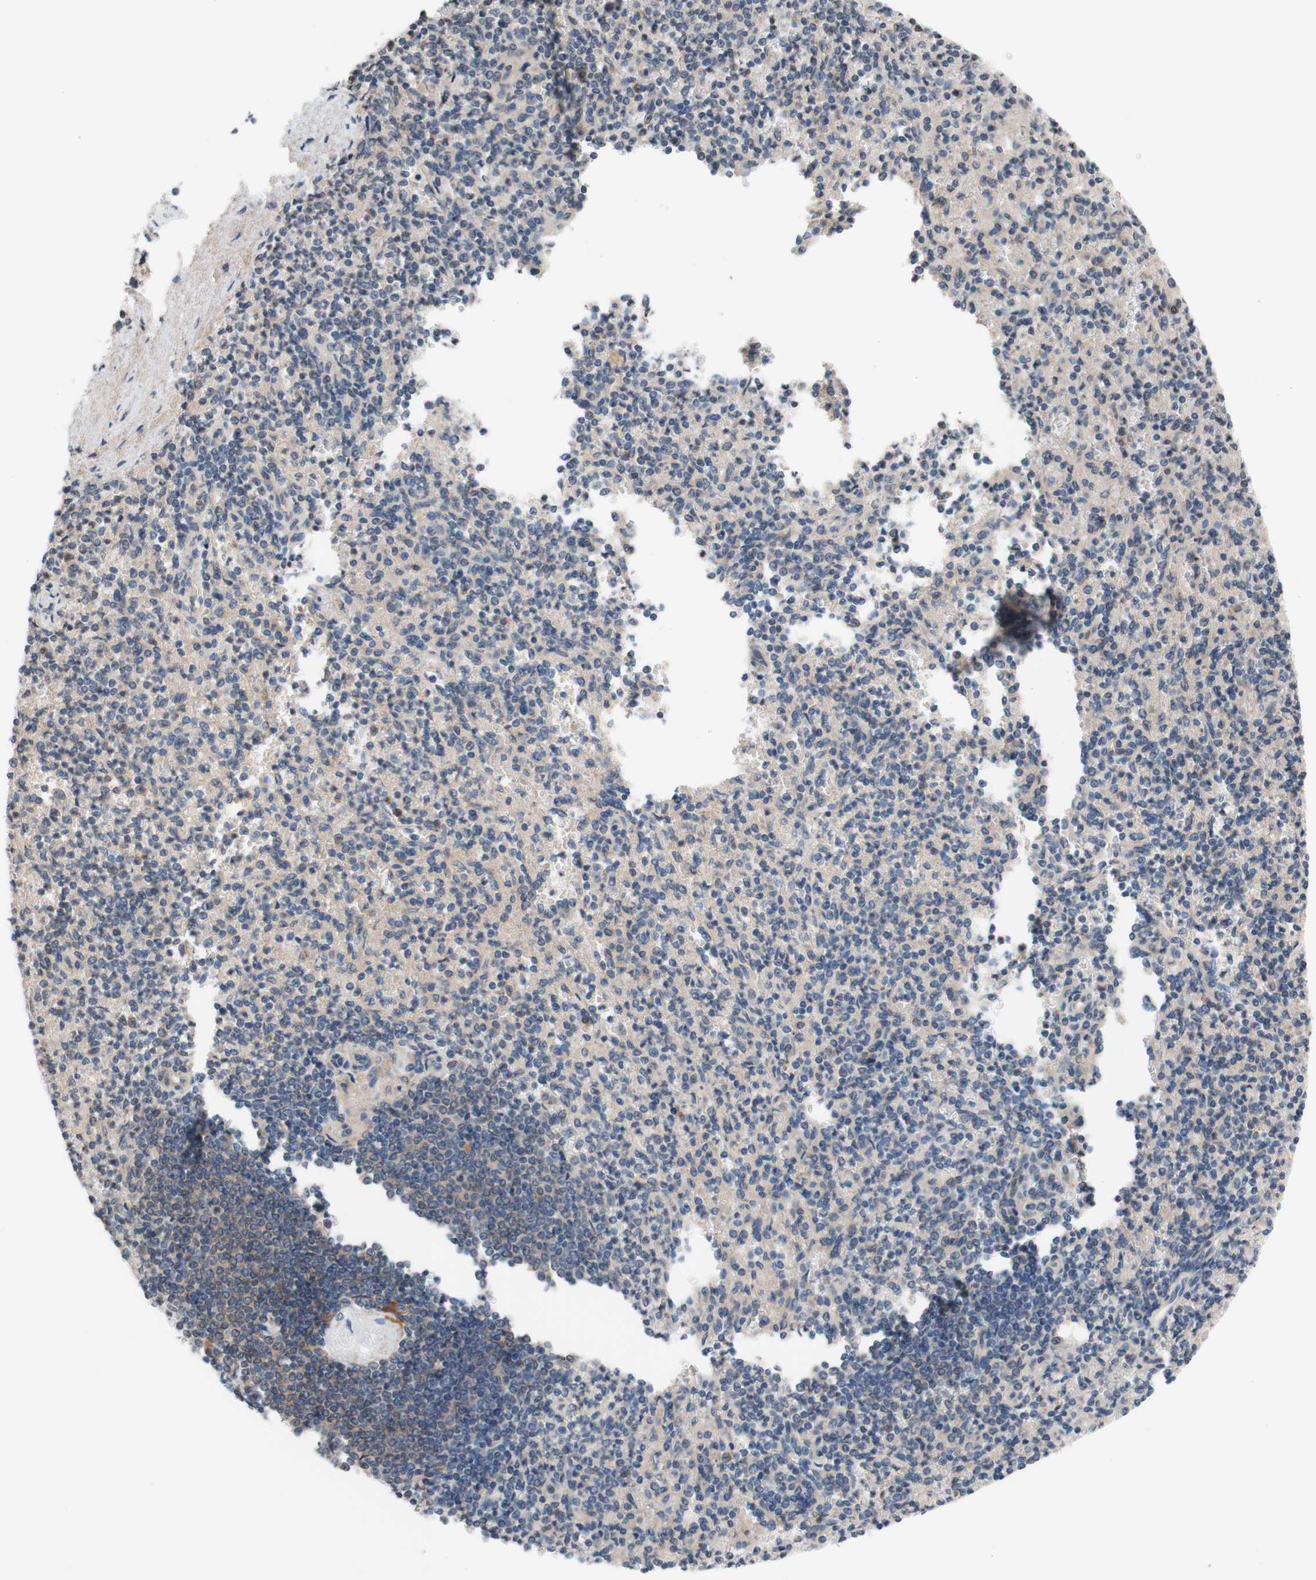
{"staining": {"intensity": "weak", "quantity": "<25%", "location": "cytoplasmic/membranous"}, "tissue": "spleen", "cell_type": "Cells in red pulp", "image_type": "normal", "snomed": [{"axis": "morphology", "description": "Normal tissue, NOS"}, {"axis": "topography", "description": "Spleen"}], "caption": "Image shows no protein staining in cells in red pulp of benign spleen. (DAB (3,3'-diaminobenzidine) immunohistochemistry visualized using brightfield microscopy, high magnification).", "gene": "CD55", "patient": {"sex": "female", "age": 74}}